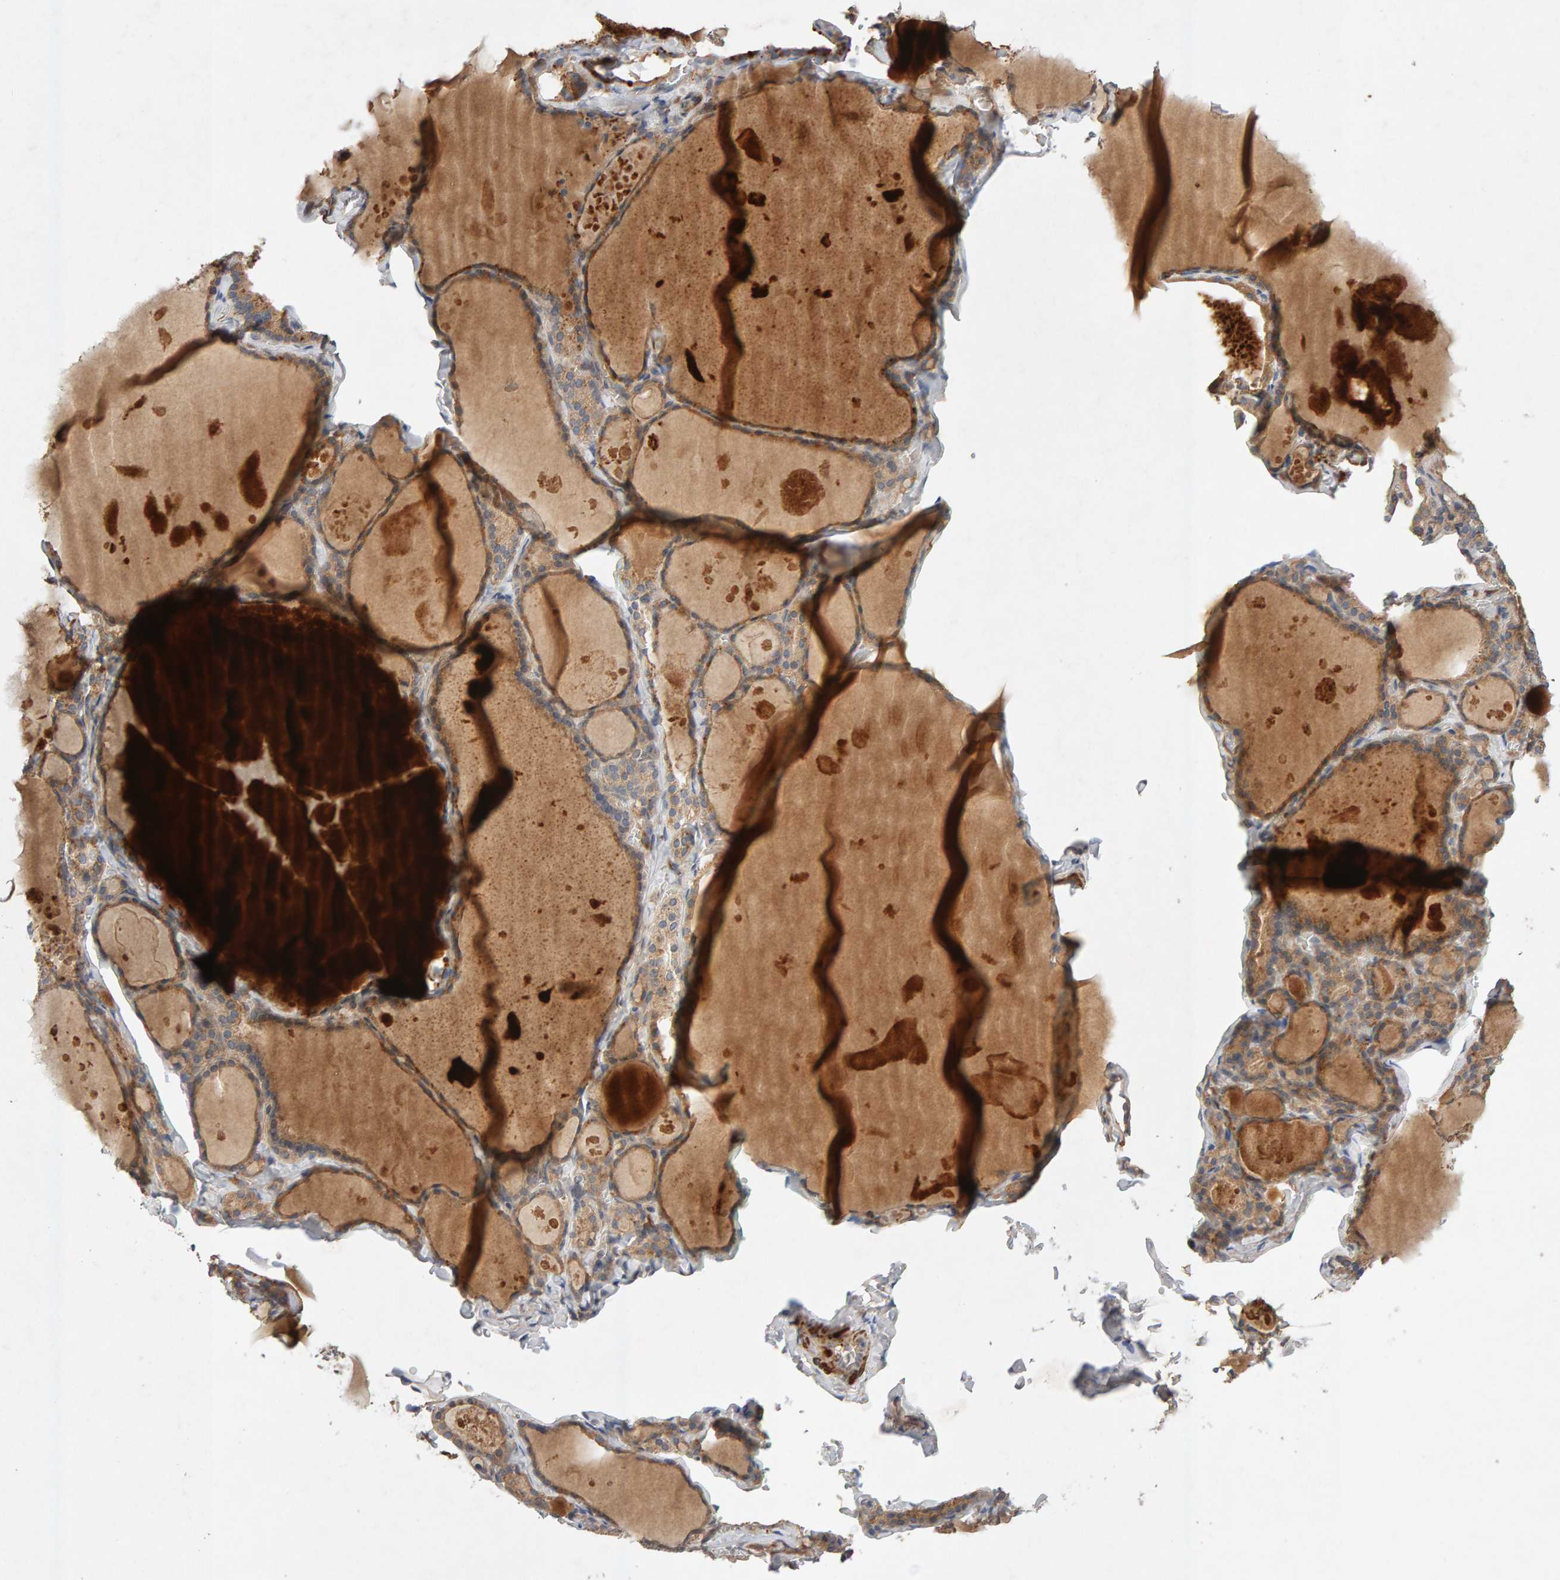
{"staining": {"intensity": "moderate", "quantity": ">75%", "location": "cytoplasmic/membranous"}, "tissue": "thyroid gland", "cell_type": "Glandular cells", "image_type": "normal", "snomed": [{"axis": "morphology", "description": "Normal tissue, NOS"}, {"axis": "topography", "description": "Thyroid gland"}], "caption": "A brown stain labels moderate cytoplasmic/membranous staining of a protein in glandular cells of normal thyroid gland. Immunohistochemistry (ihc) stains the protein in brown and the nuclei are stained blue.", "gene": "RNF19A", "patient": {"sex": "male", "age": 56}}